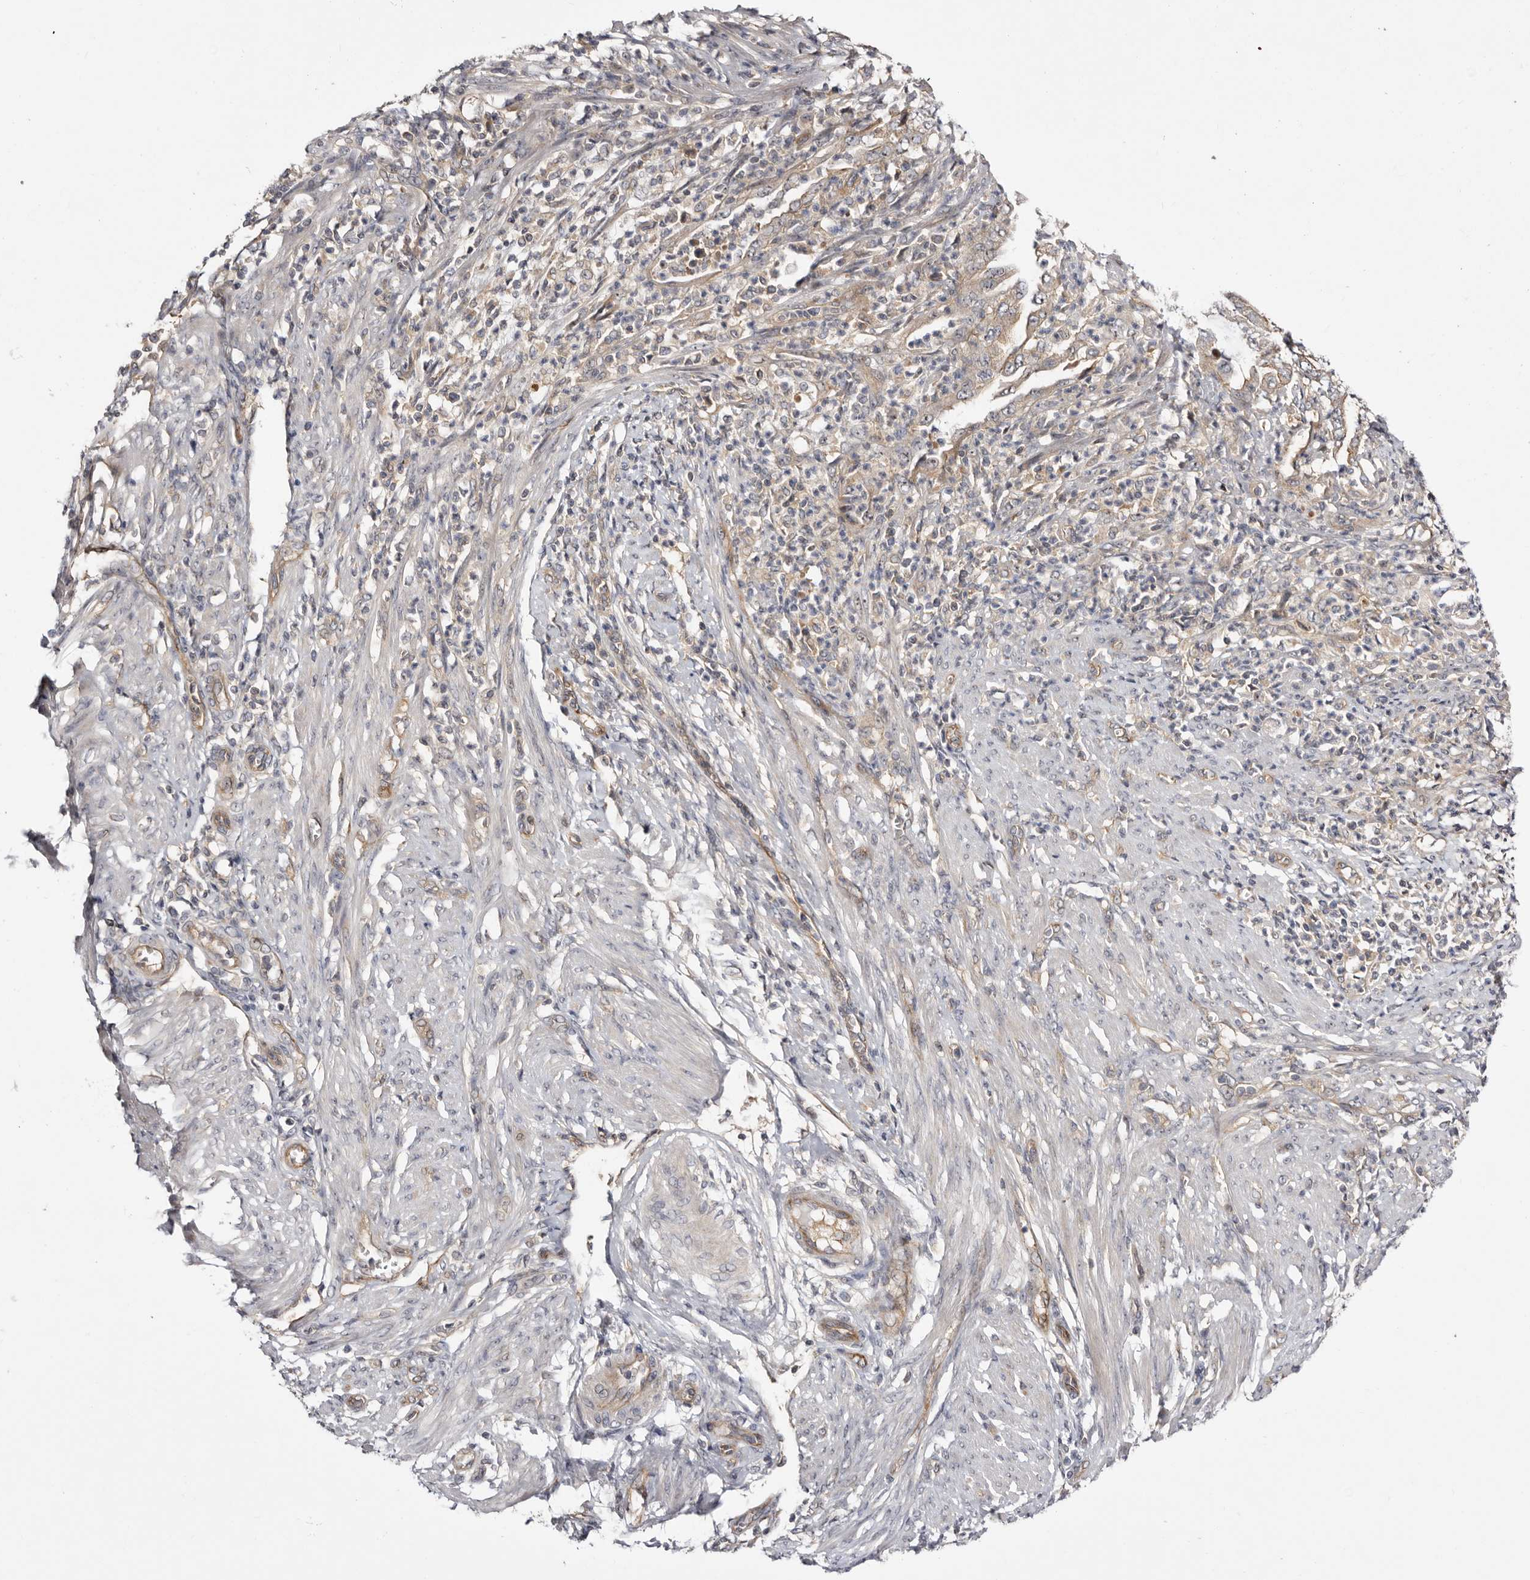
{"staining": {"intensity": "weak", "quantity": "<25%", "location": "cytoplasmic/membranous"}, "tissue": "endometrial cancer", "cell_type": "Tumor cells", "image_type": "cancer", "snomed": [{"axis": "morphology", "description": "Adenocarcinoma, NOS"}, {"axis": "topography", "description": "Endometrium"}], "caption": "This is an IHC histopathology image of endometrial cancer (adenocarcinoma). There is no expression in tumor cells.", "gene": "PANK4", "patient": {"sex": "female", "age": 51}}